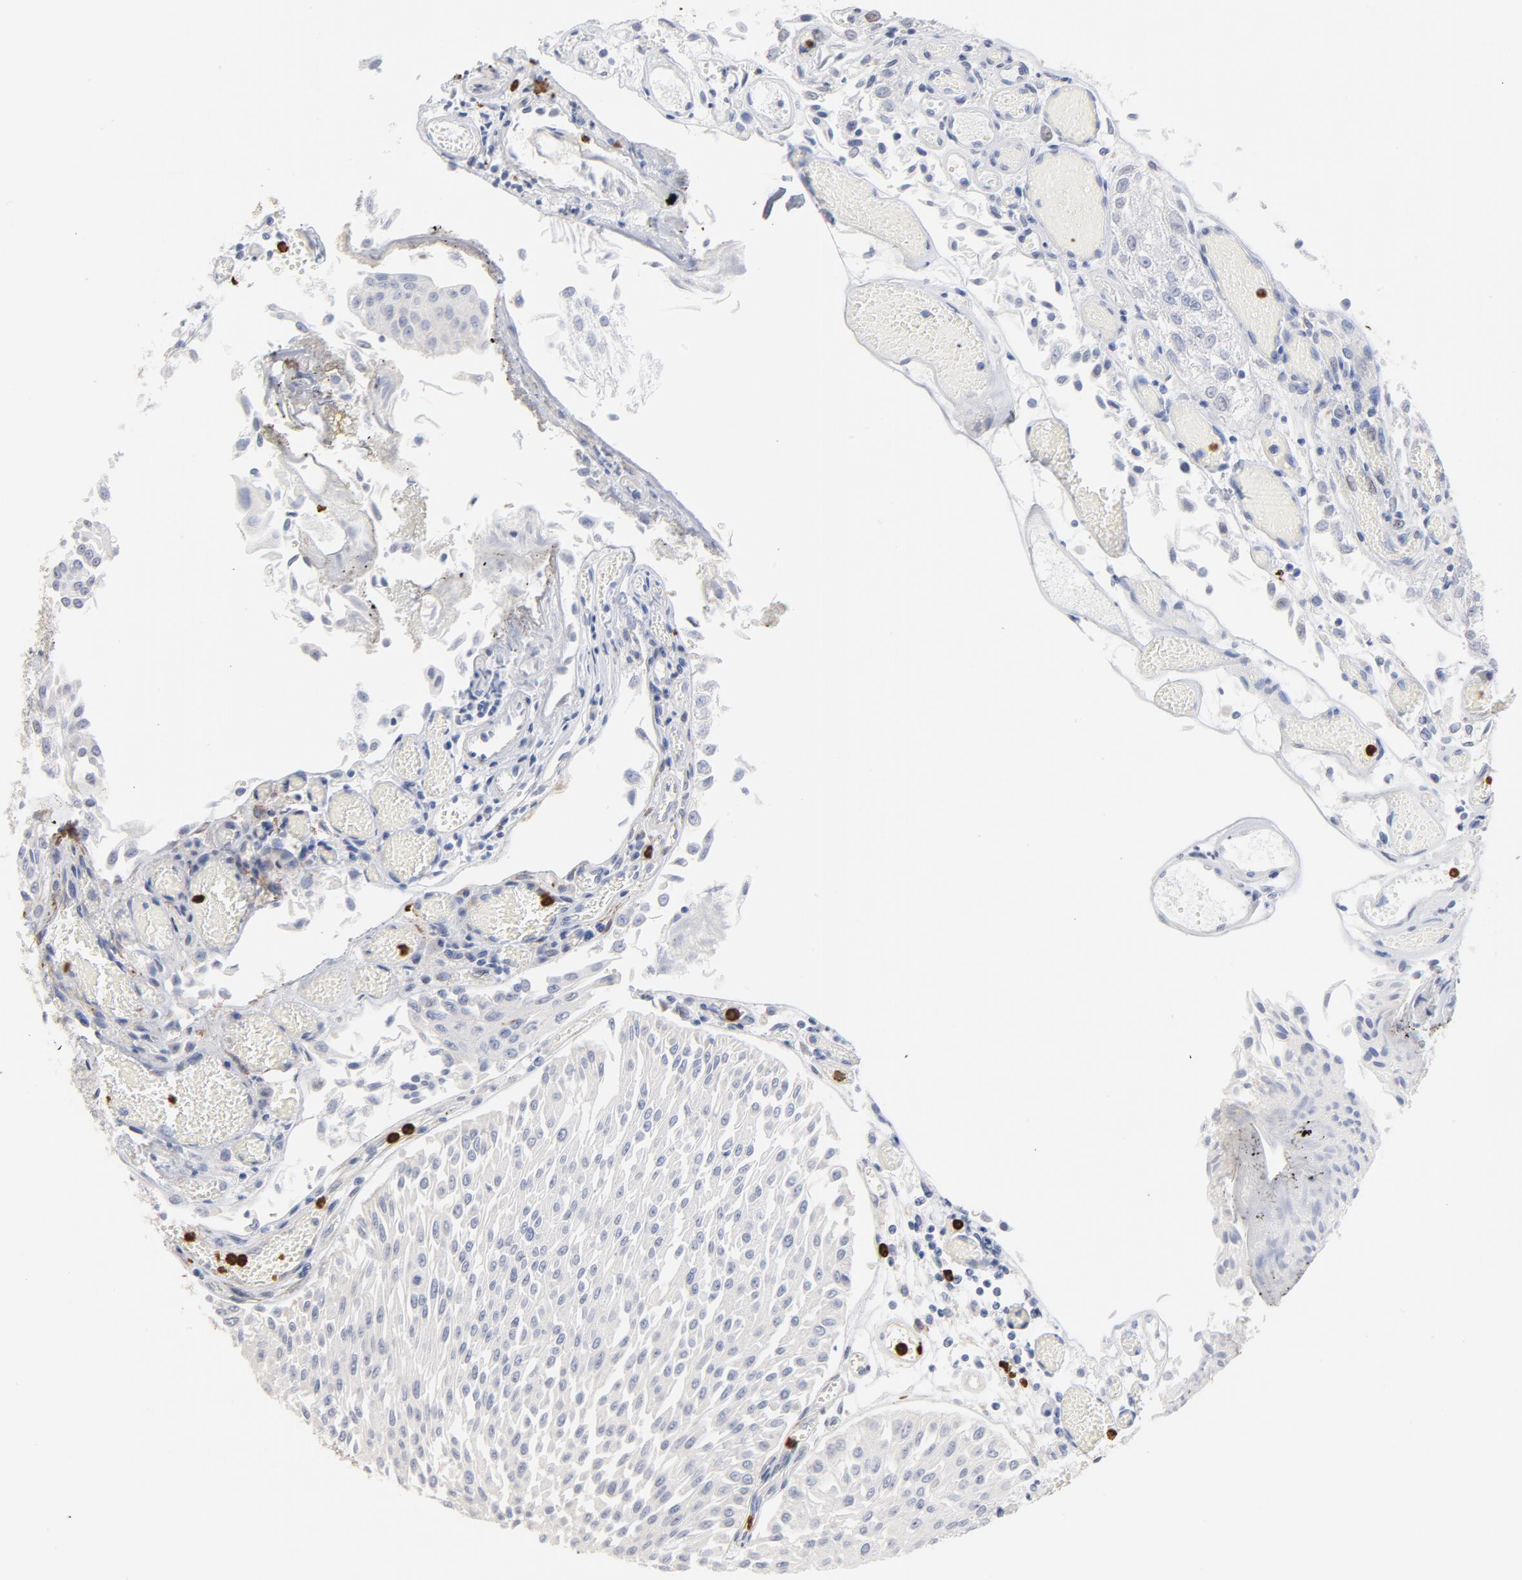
{"staining": {"intensity": "negative", "quantity": "none", "location": "none"}, "tissue": "urothelial cancer", "cell_type": "Tumor cells", "image_type": "cancer", "snomed": [{"axis": "morphology", "description": "Urothelial carcinoma, Low grade"}, {"axis": "topography", "description": "Urinary bladder"}], "caption": "This histopathology image is of urothelial cancer stained with IHC to label a protein in brown with the nuclei are counter-stained blue. There is no expression in tumor cells.", "gene": "PNMA1", "patient": {"sex": "male", "age": 86}}